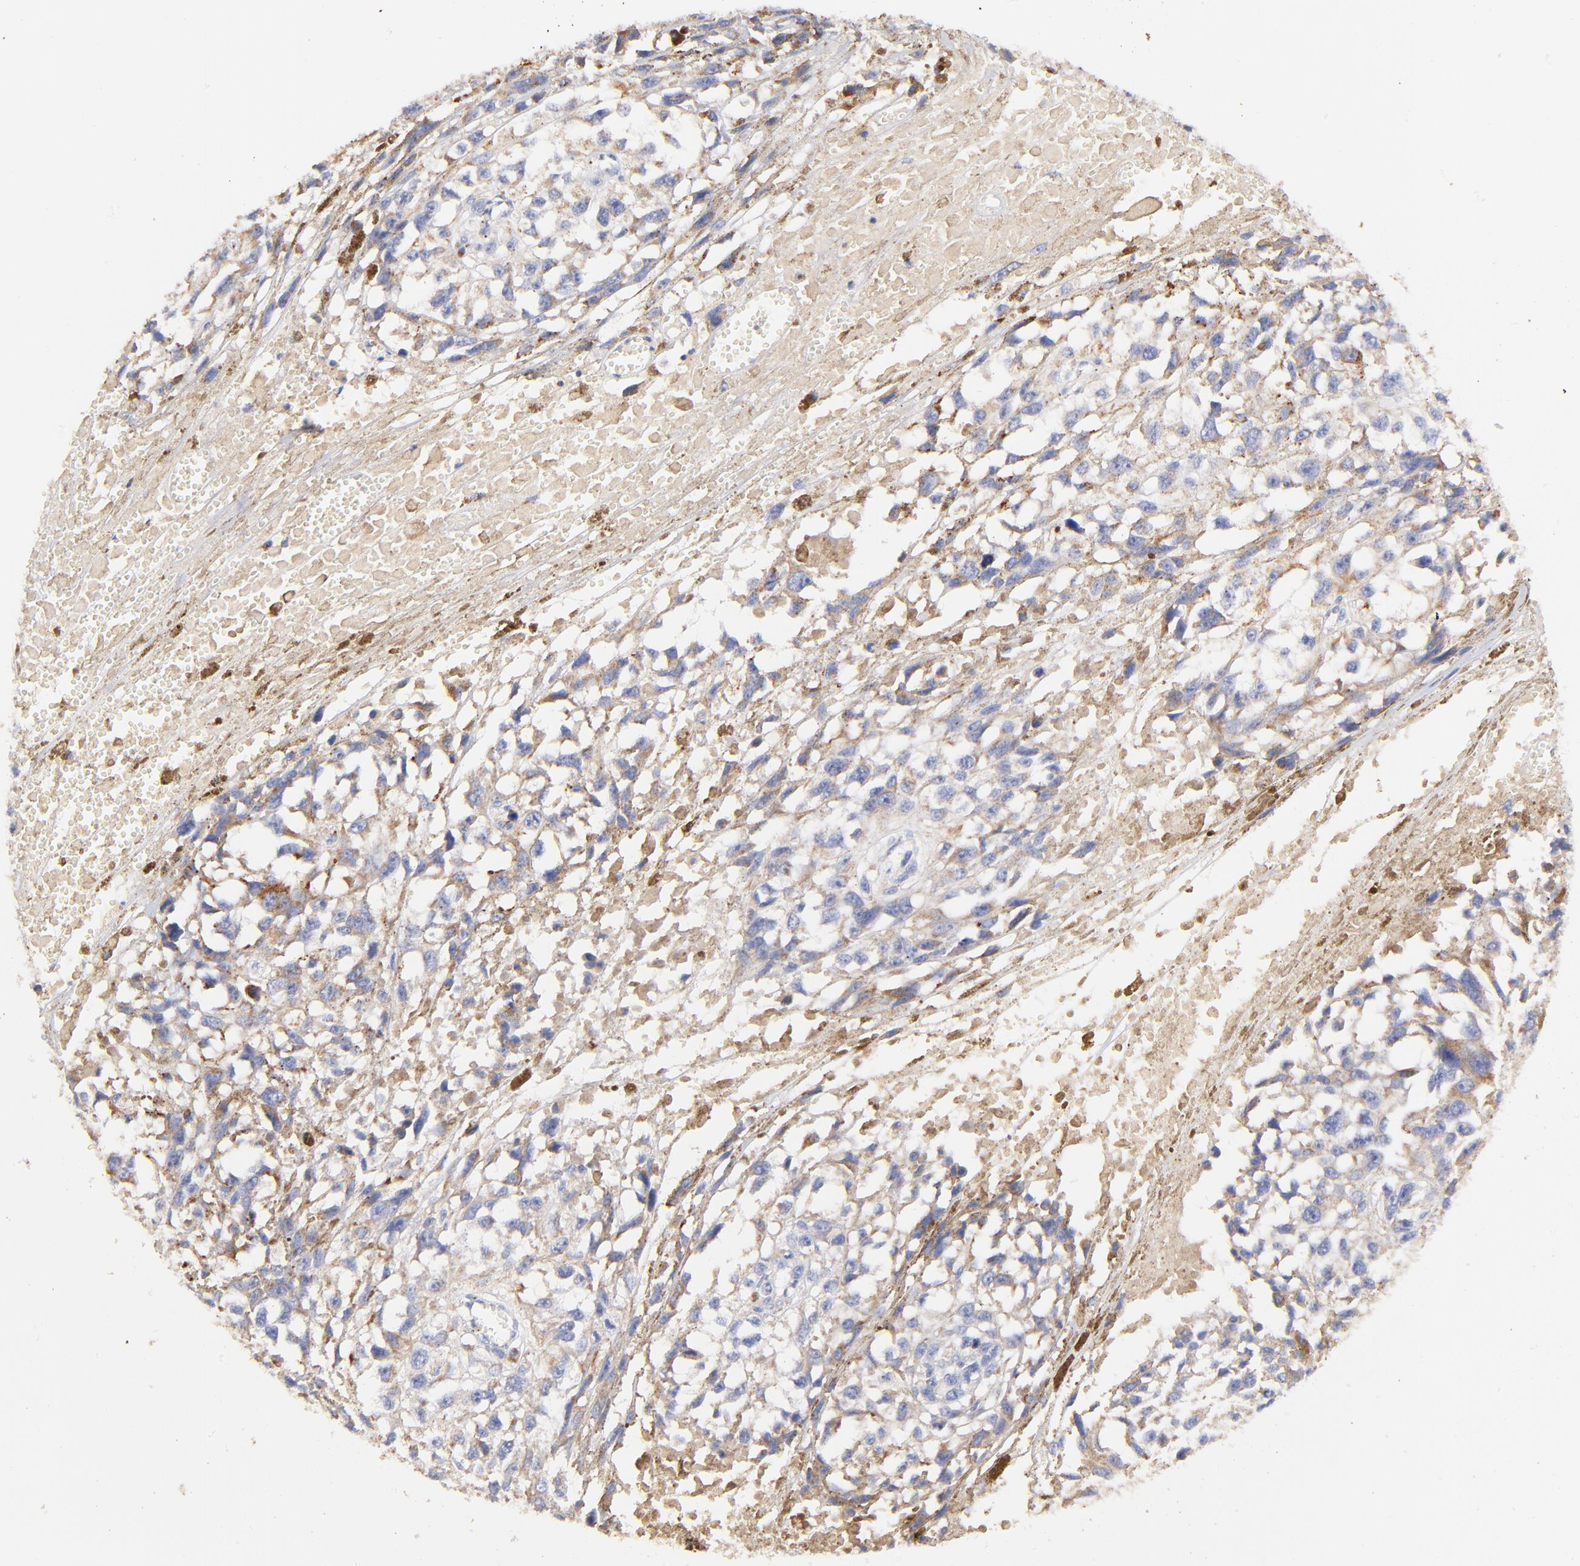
{"staining": {"intensity": "weak", "quantity": ">75%", "location": "cytoplasmic/membranous"}, "tissue": "melanoma", "cell_type": "Tumor cells", "image_type": "cancer", "snomed": [{"axis": "morphology", "description": "Malignant melanoma, Metastatic site"}, {"axis": "topography", "description": "Lymph node"}], "caption": "Brown immunohistochemical staining in human malignant melanoma (metastatic site) displays weak cytoplasmic/membranous staining in about >75% of tumor cells.", "gene": "IGLV7-43", "patient": {"sex": "male", "age": 59}}